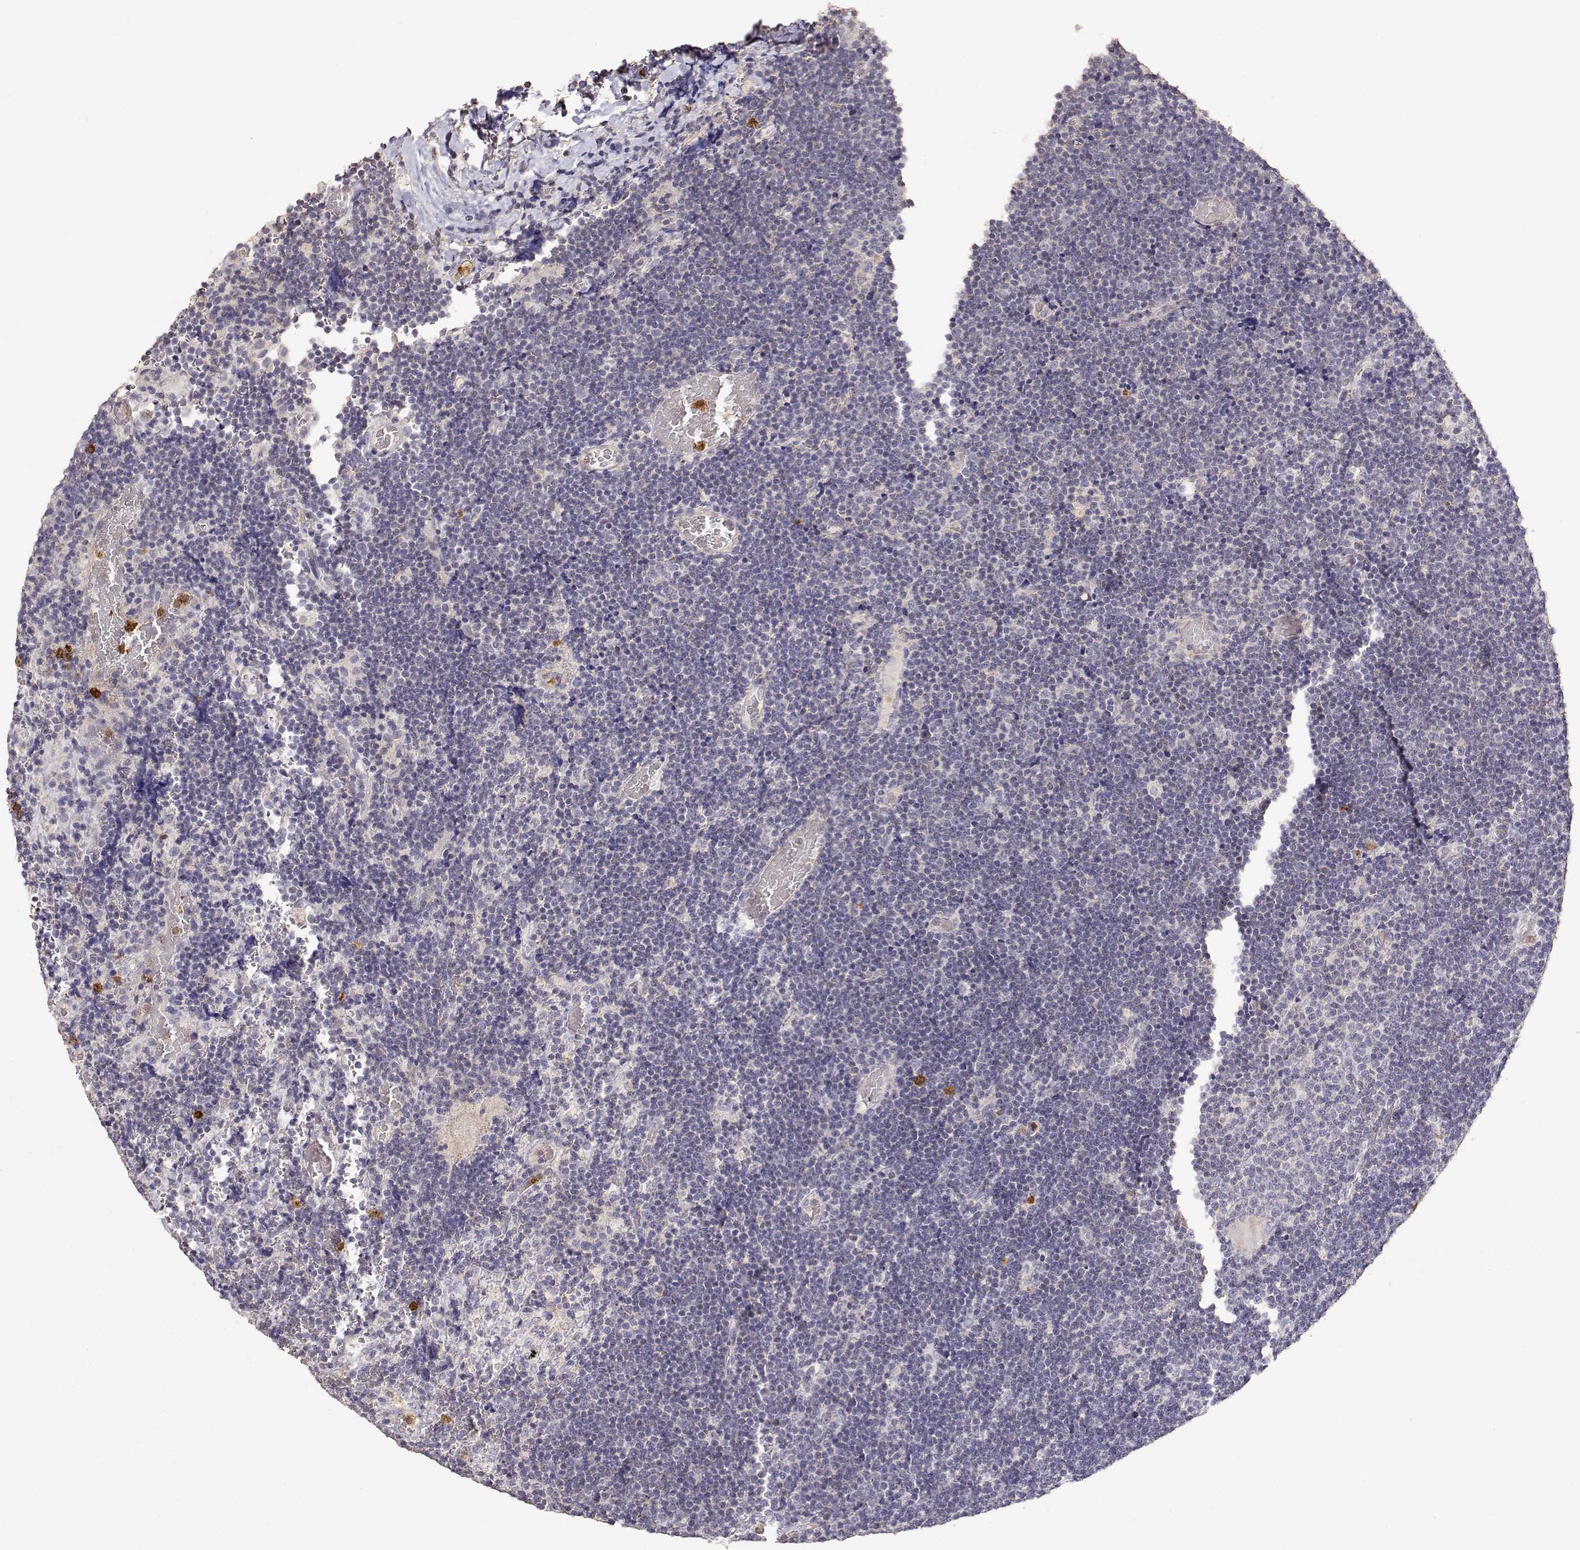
{"staining": {"intensity": "negative", "quantity": "none", "location": "none"}, "tissue": "lymphoma", "cell_type": "Tumor cells", "image_type": "cancer", "snomed": [{"axis": "morphology", "description": "Malignant lymphoma, non-Hodgkin's type, Low grade"}, {"axis": "topography", "description": "Brain"}], "caption": "Tumor cells are negative for brown protein staining in malignant lymphoma, non-Hodgkin's type (low-grade).", "gene": "TNFRSF10C", "patient": {"sex": "female", "age": 66}}